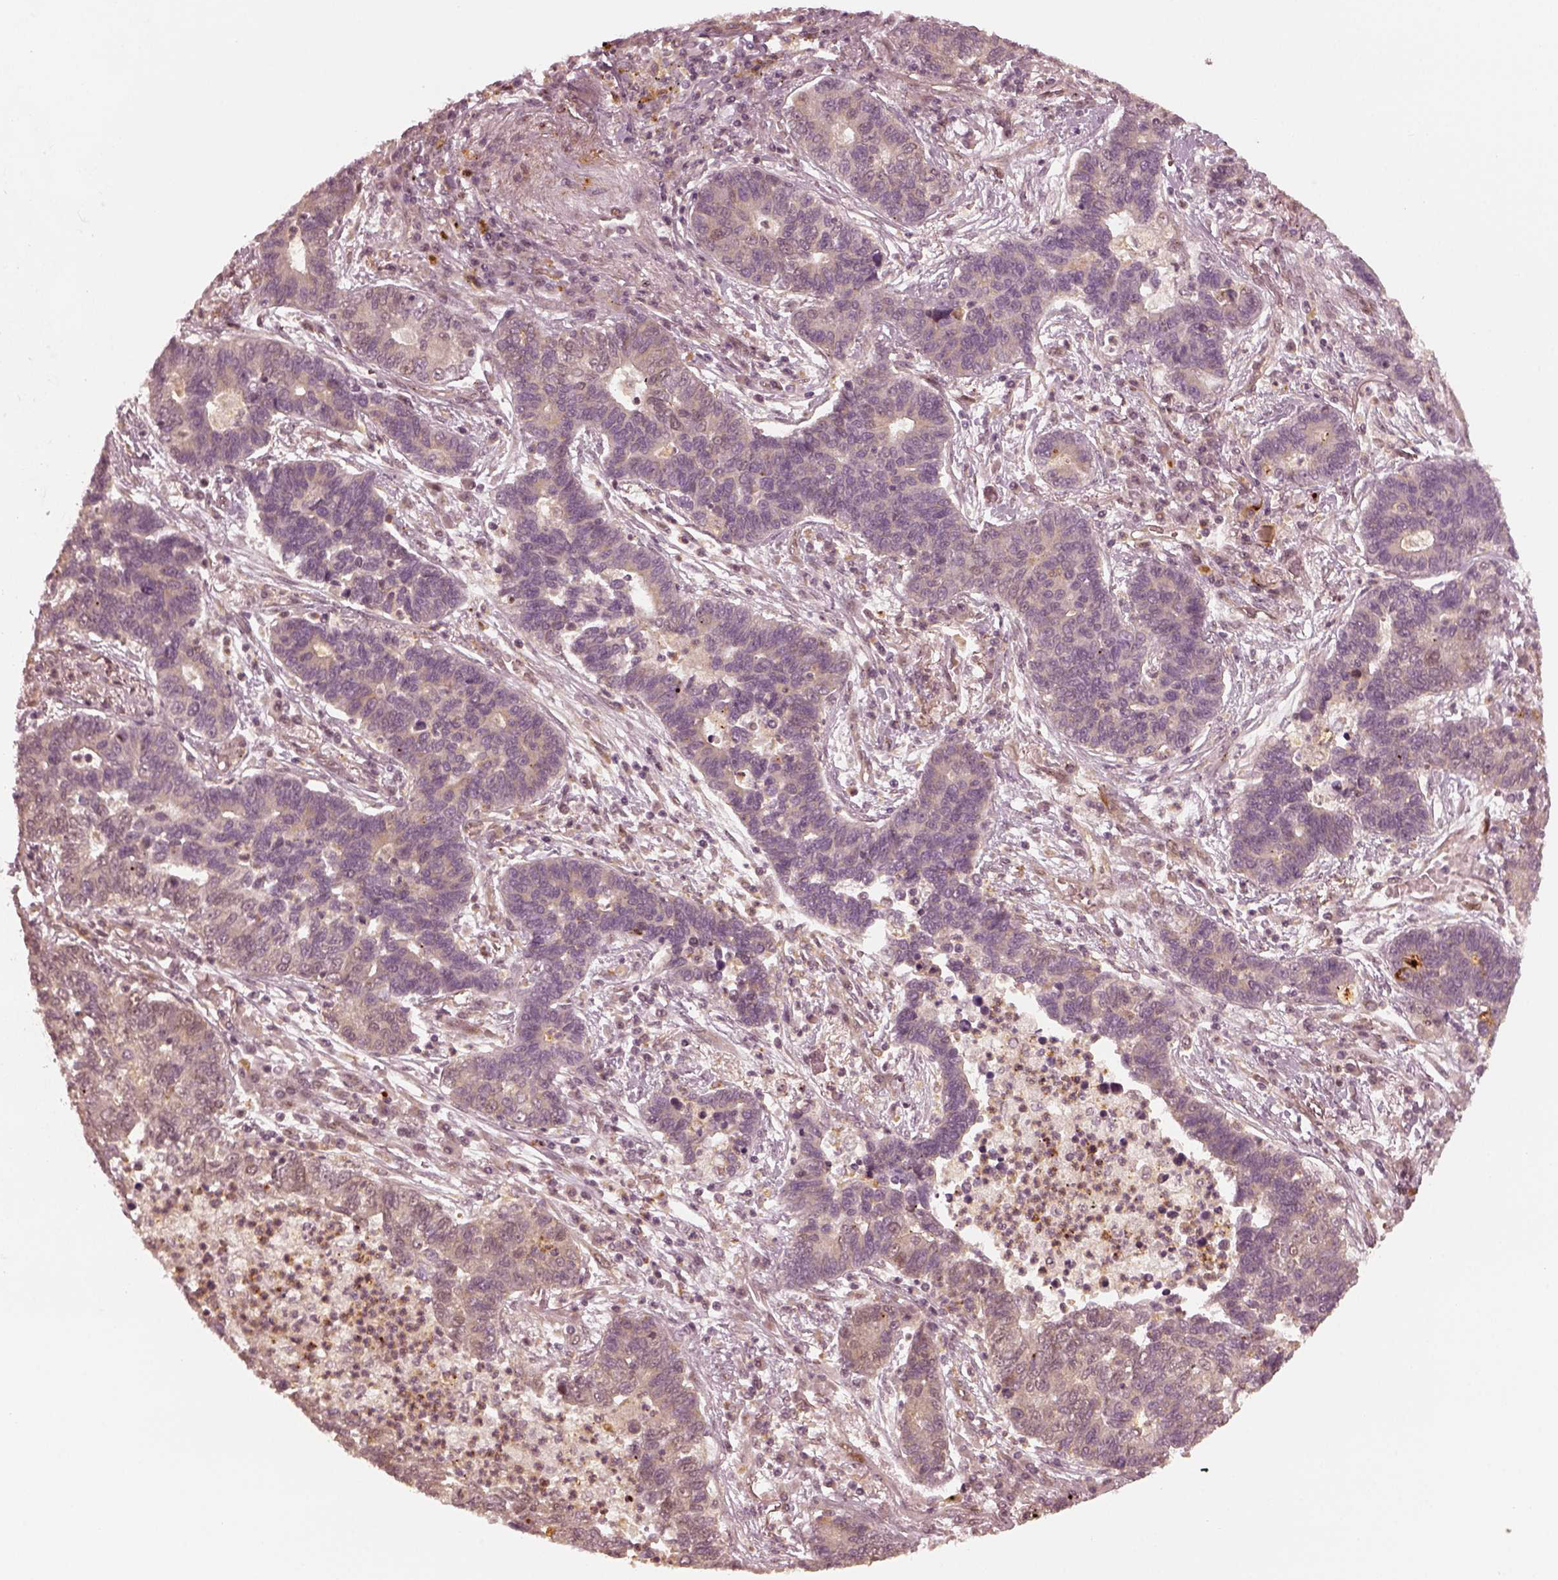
{"staining": {"intensity": "weak", "quantity": "25%-75%", "location": "cytoplasmic/membranous"}, "tissue": "lung cancer", "cell_type": "Tumor cells", "image_type": "cancer", "snomed": [{"axis": "morphology", "description": "Adenocarcinoma, NOS"}, {"axis": "topography", "description": "Lung"}], "caption": "A brown stain labels weak cytoplasmic/membranous staining of a protein in lung cancer (adenocarcinoma) tumor cells.", "gene": "SLC12A9", "patient": {"sex": "female", "age": 57}}